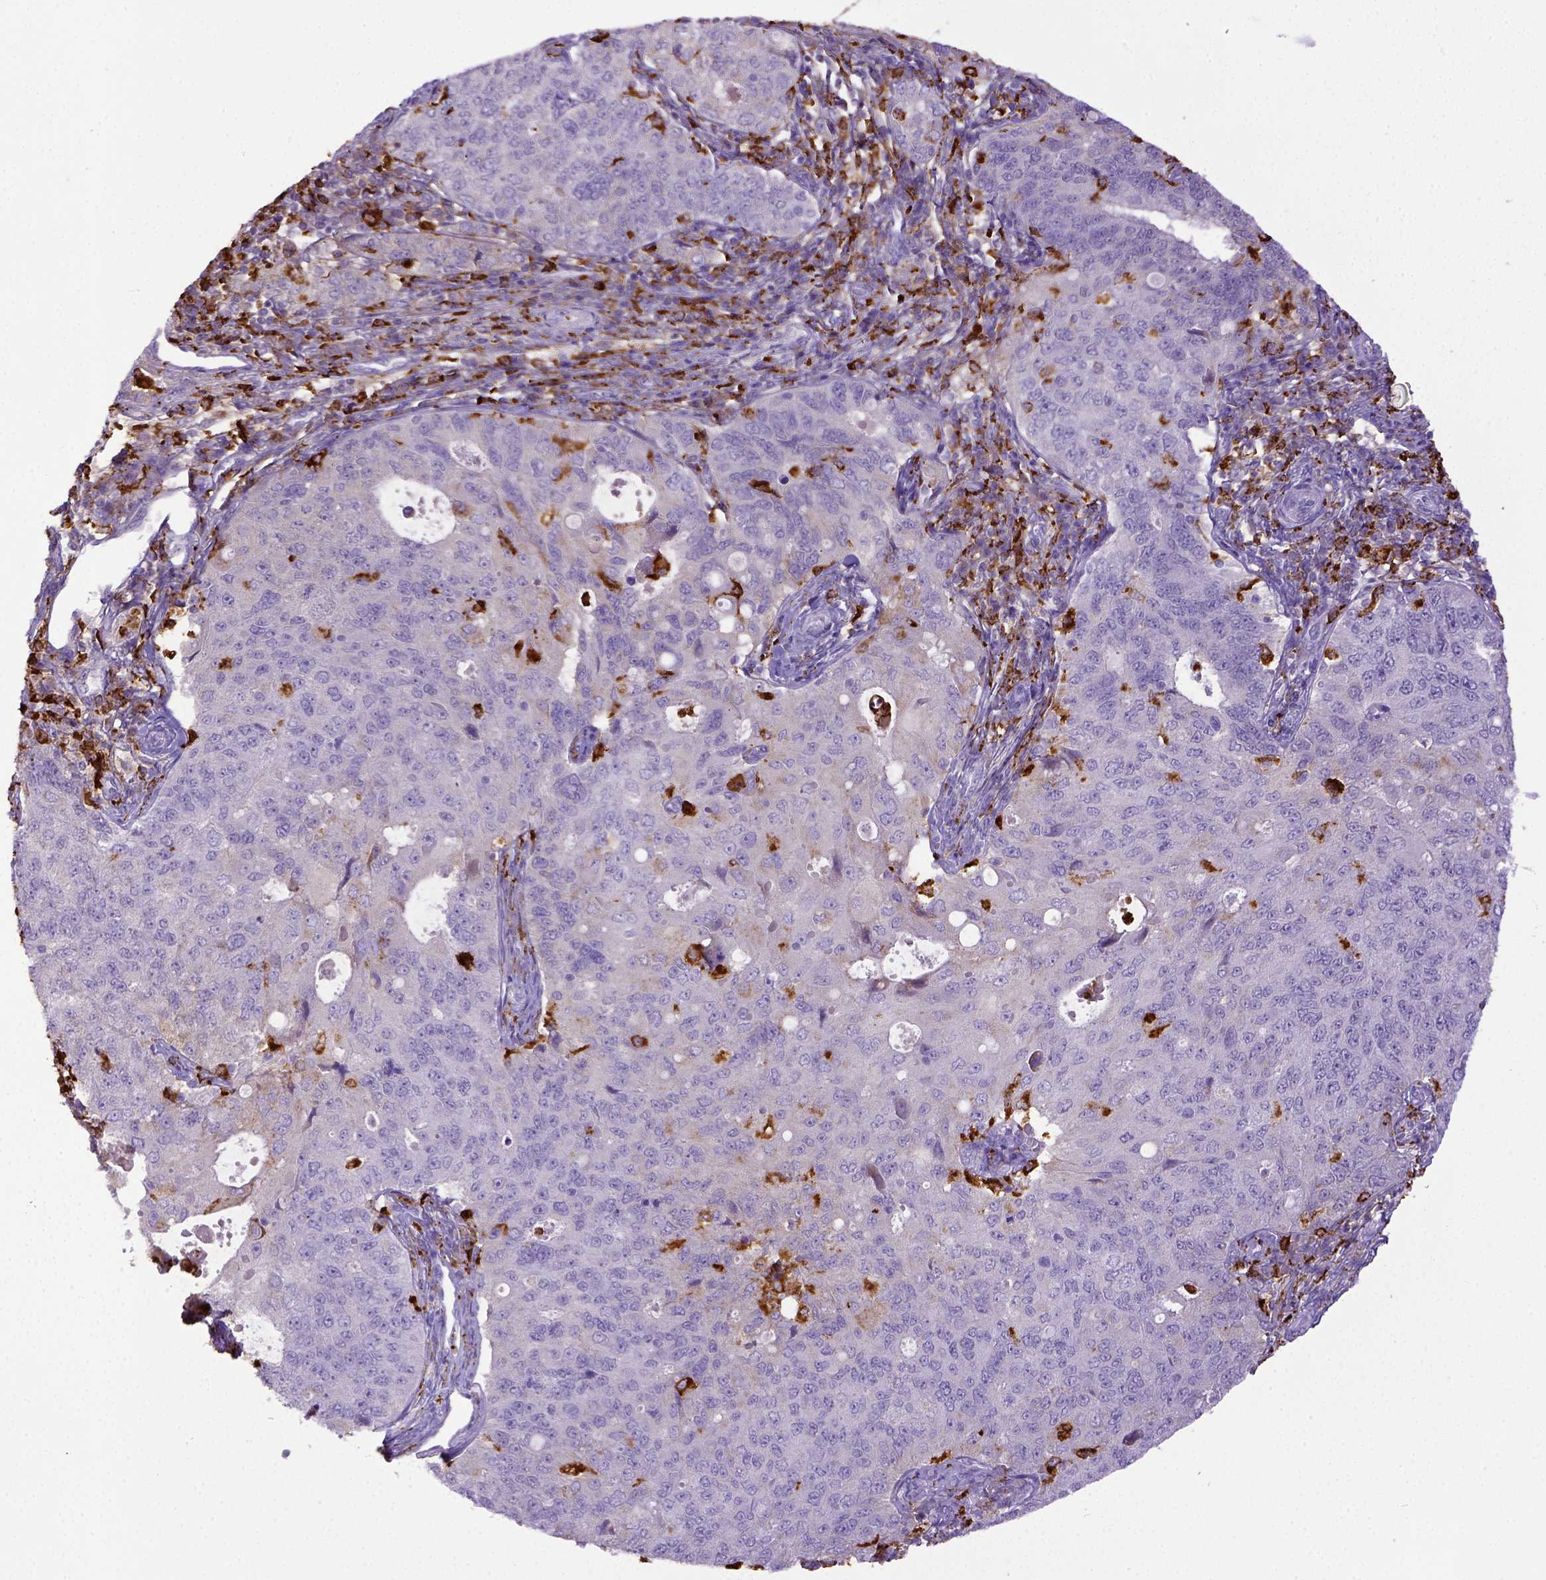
{"staining": {"intensity": "negative", "quantity": "none", "location": "none"}, "tissue": "endometrial cancer", "cell_type": "Tumor cells", "image_type": "cancer", "snomed": [{"axis": "morphology", "description": "Adenocarcinoma, NOS"}, {"axis": "topography", "description": "Endometrium"}], "caption": "This is an immunohistochemistry image of endometrial cancer. There is no expression in tumor cells.", "gene": "CD68", "patient": {"sex": "female", "age": 43}}